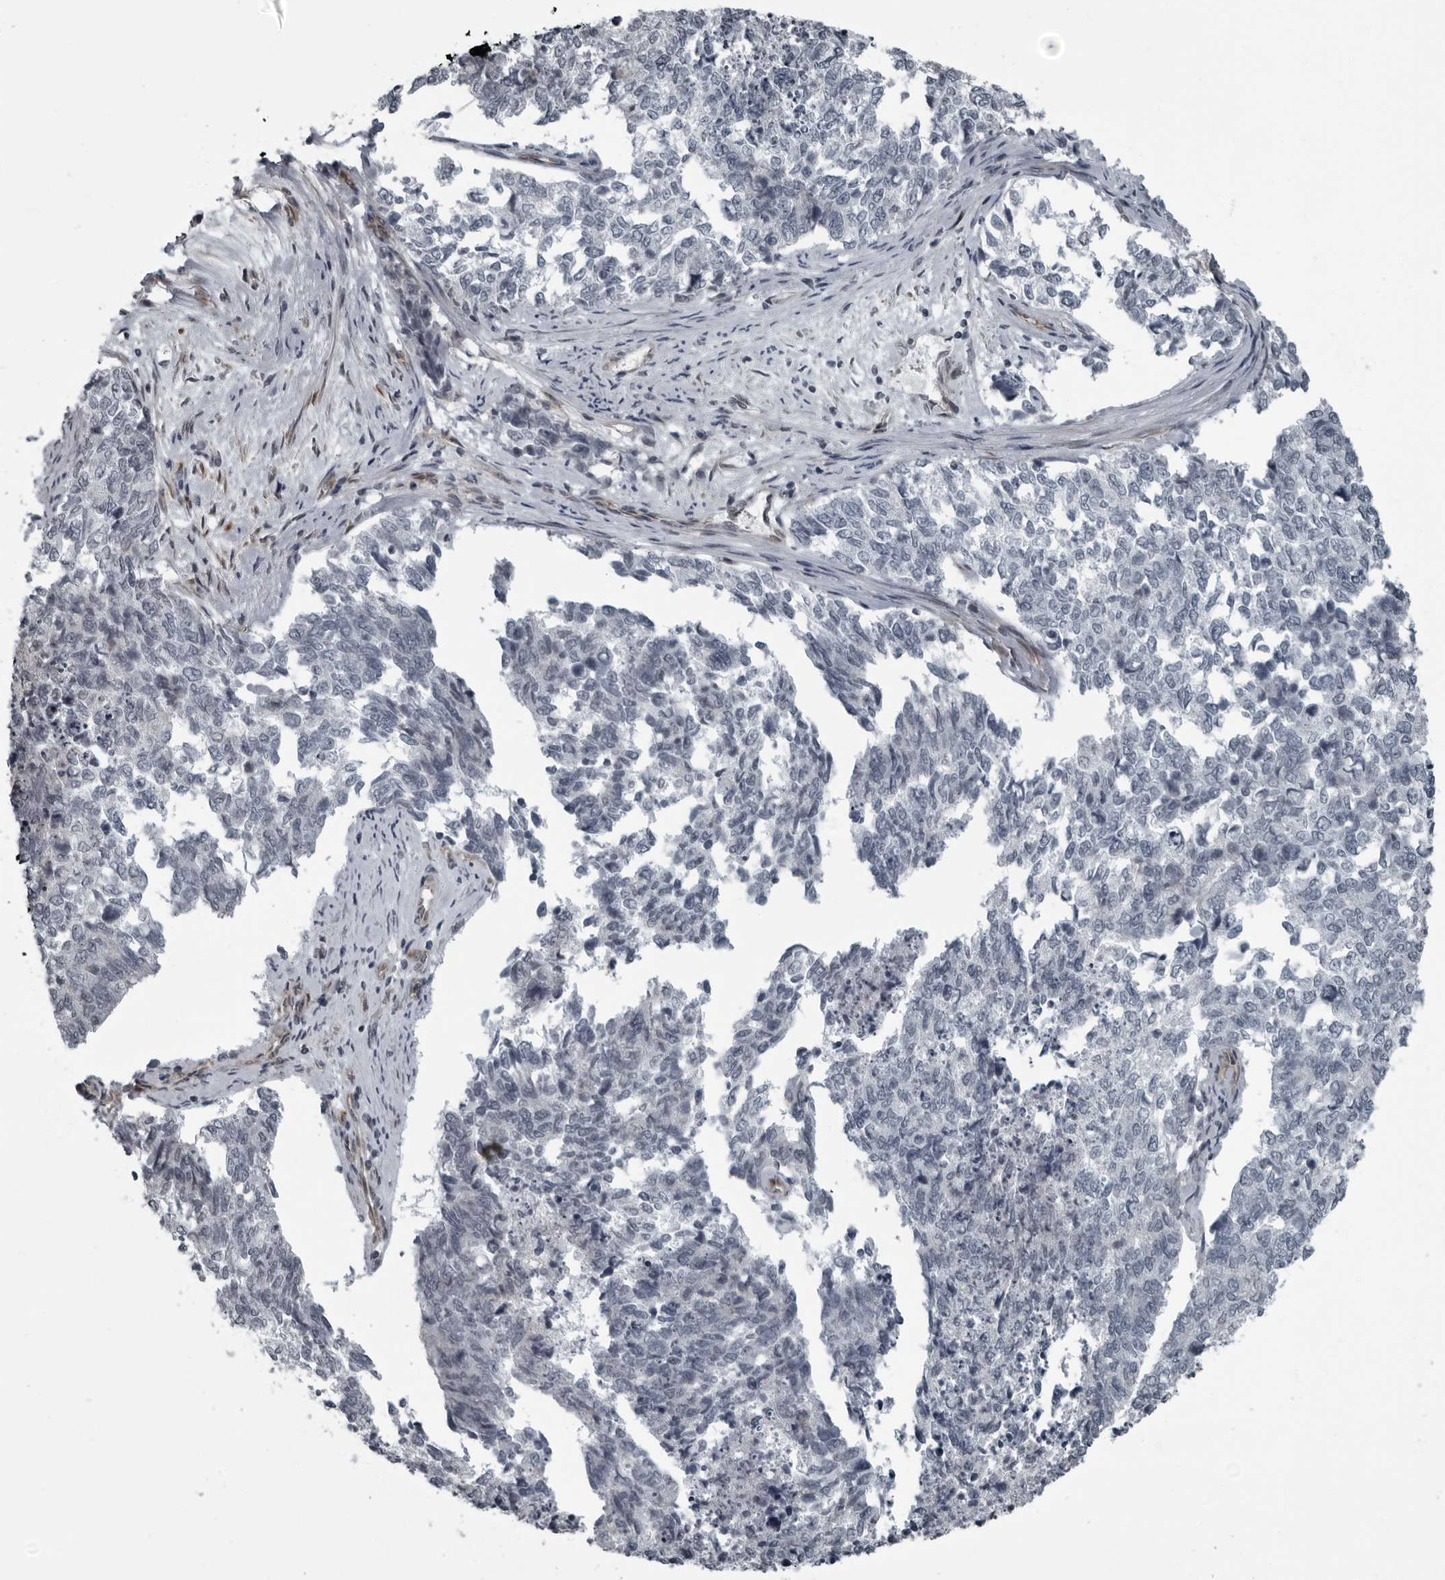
{"staining": {"intensity": "negative", "quantity": "none", "location": "none"}, "tissue": "cervical cancer", "cell_type": "Tumor cells", "image_type": "cancer", "snomed": [{"axis": "morphology", "description": "Squamous cell carcinoma, NOS"}, {"axis": "topography", "description": "Cervix"}], "caption": "Immunohistochemistry (IHC) photomicrograph of cervical cancer stained for a protein (brown), which exhibits no positivity in tumor cells.", "gene": "FAM102B", "patient": {"sex": "female", "age": 63}}